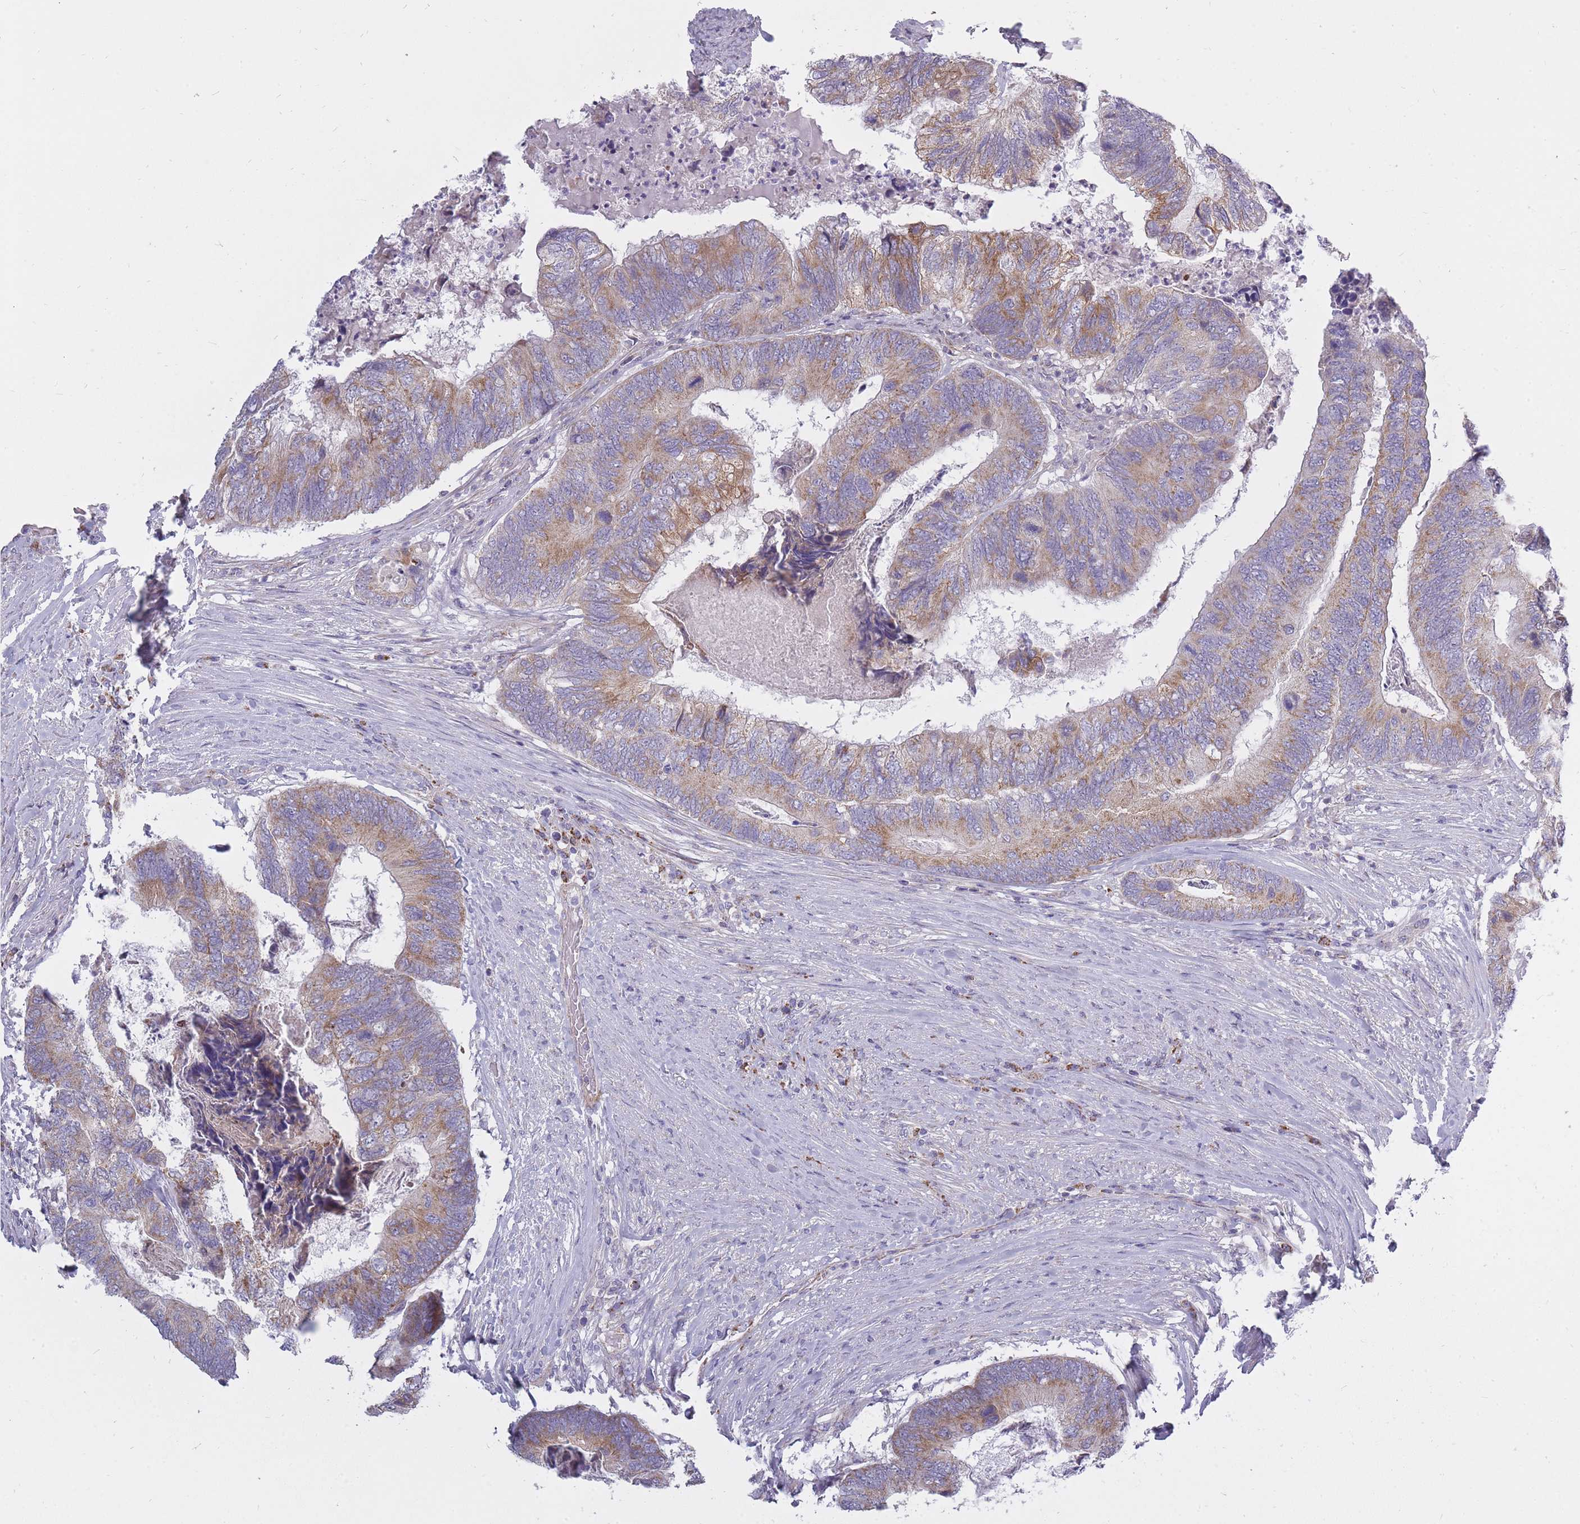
{"staining": {"intensity": "moderate", "quantity": "25%-75%", "location": "cytoplasmic/membranous"}, "tissue": "colorectal cancer", "cell_type": "Tumor cells", "image_type": "cancer", "snomed": [{"axis": "morphology", "description": "Adenocarcinoma, NOS"}, {"axis": "topography", "description": "Colon"}], "caption": "Moderate cytoplasmic/membranous expression is present in approximately 25%-75% of tumor cells in colorectal adenocarcinoma. (DAB = brown stain, brightfield microscopy at high magnification).", "gene": "ALKBH4", "patient": {"sex": "female", "age": 67}}